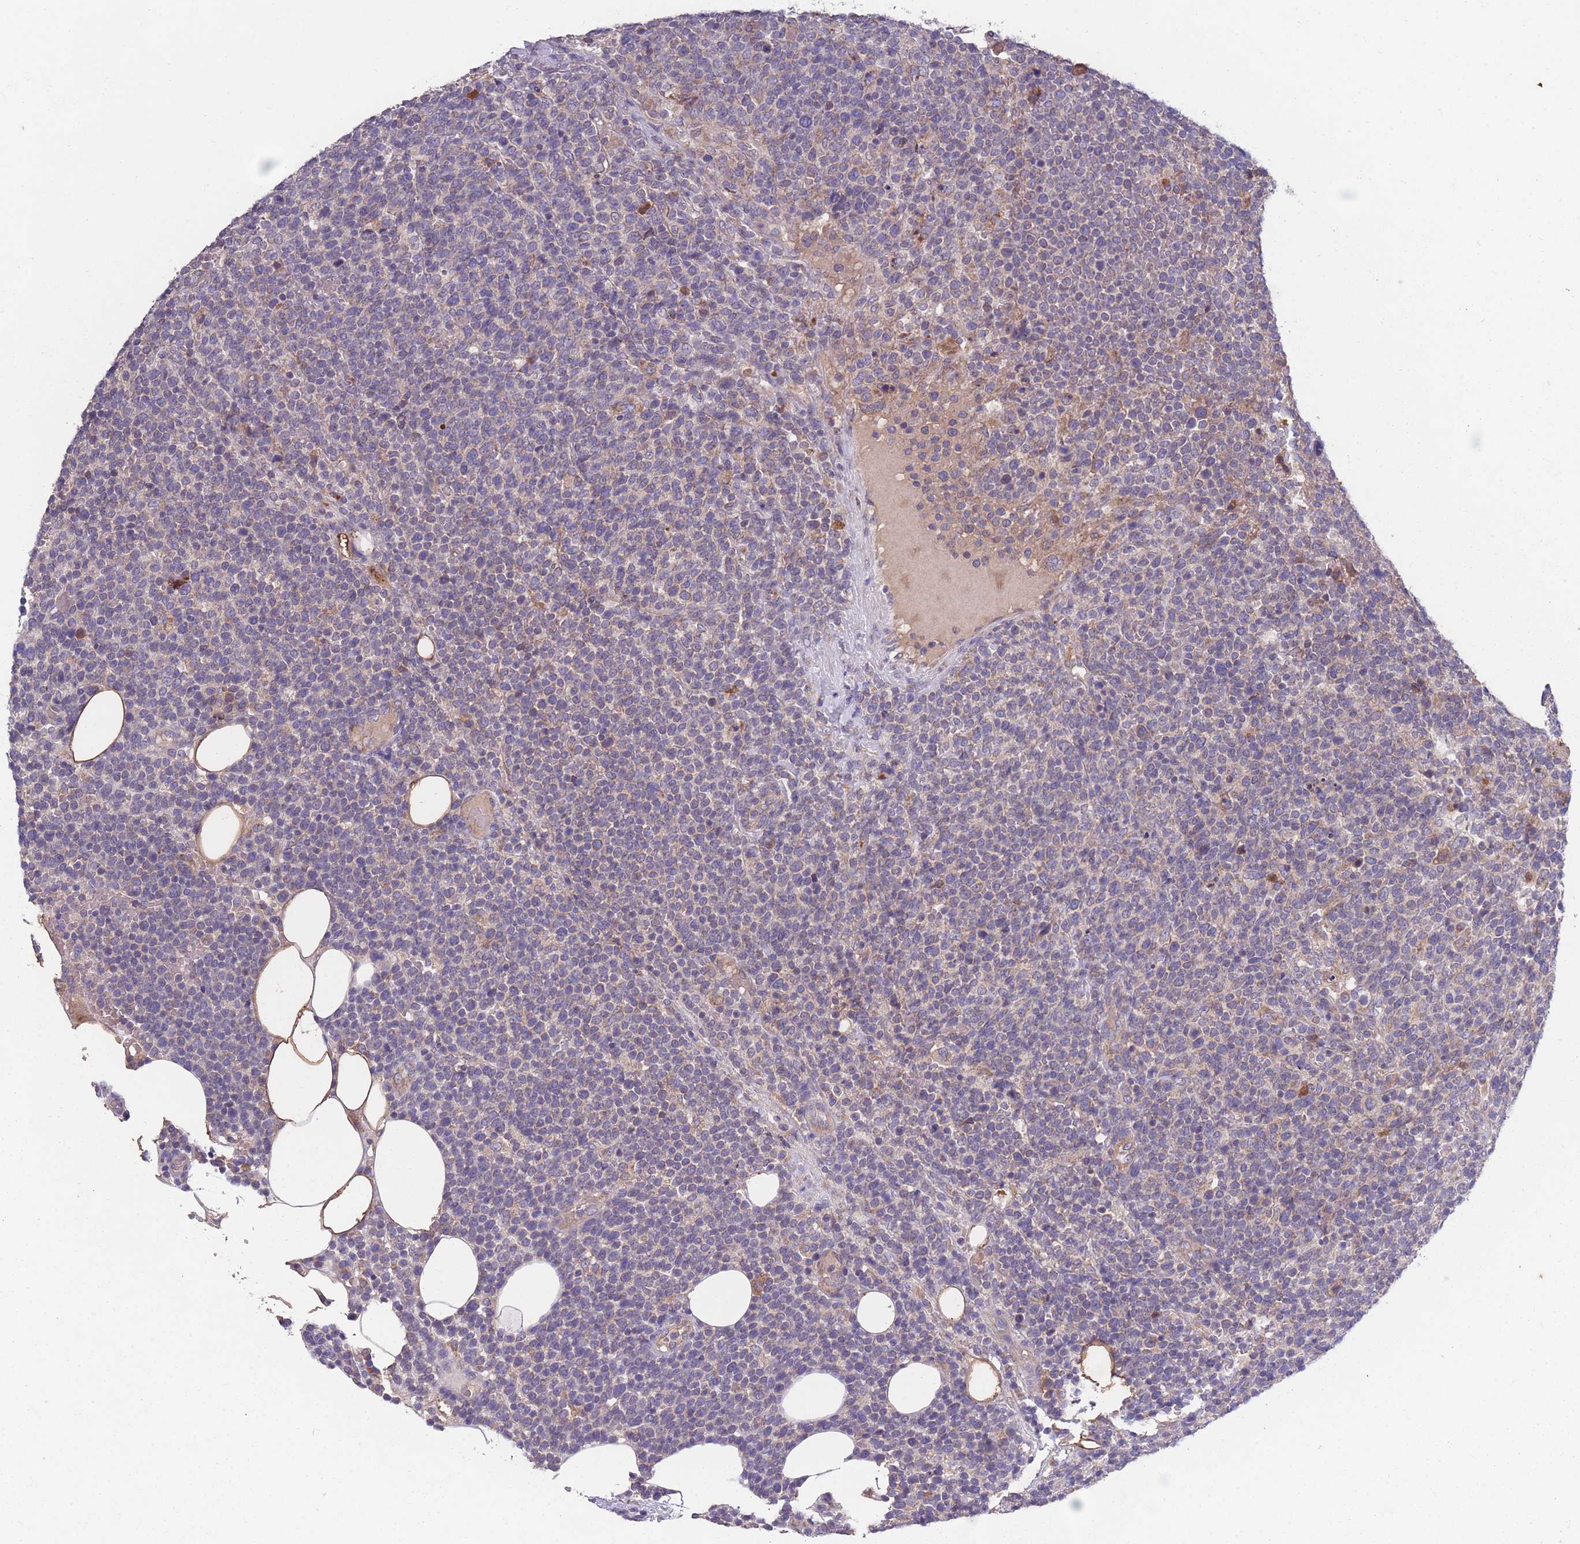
{"staining": {"intensity": "negative", "quantity": "none", "location": "none"}, "tissue": "lymphoma", "cell_type": "Tumor cells", "image_type": "cancer", "snomed": [{"axis": "morphology", "description": "Malignant lymphoma, non-Hodgkin's type, High grade"}, {"axis": "topography", "description": "Lymph node"}], "caption": "Image shows no significant protein positivity in tumor cells of lymphoma.", "gene": "STIM2", "patient": {"sex": "male", "age": 61}}